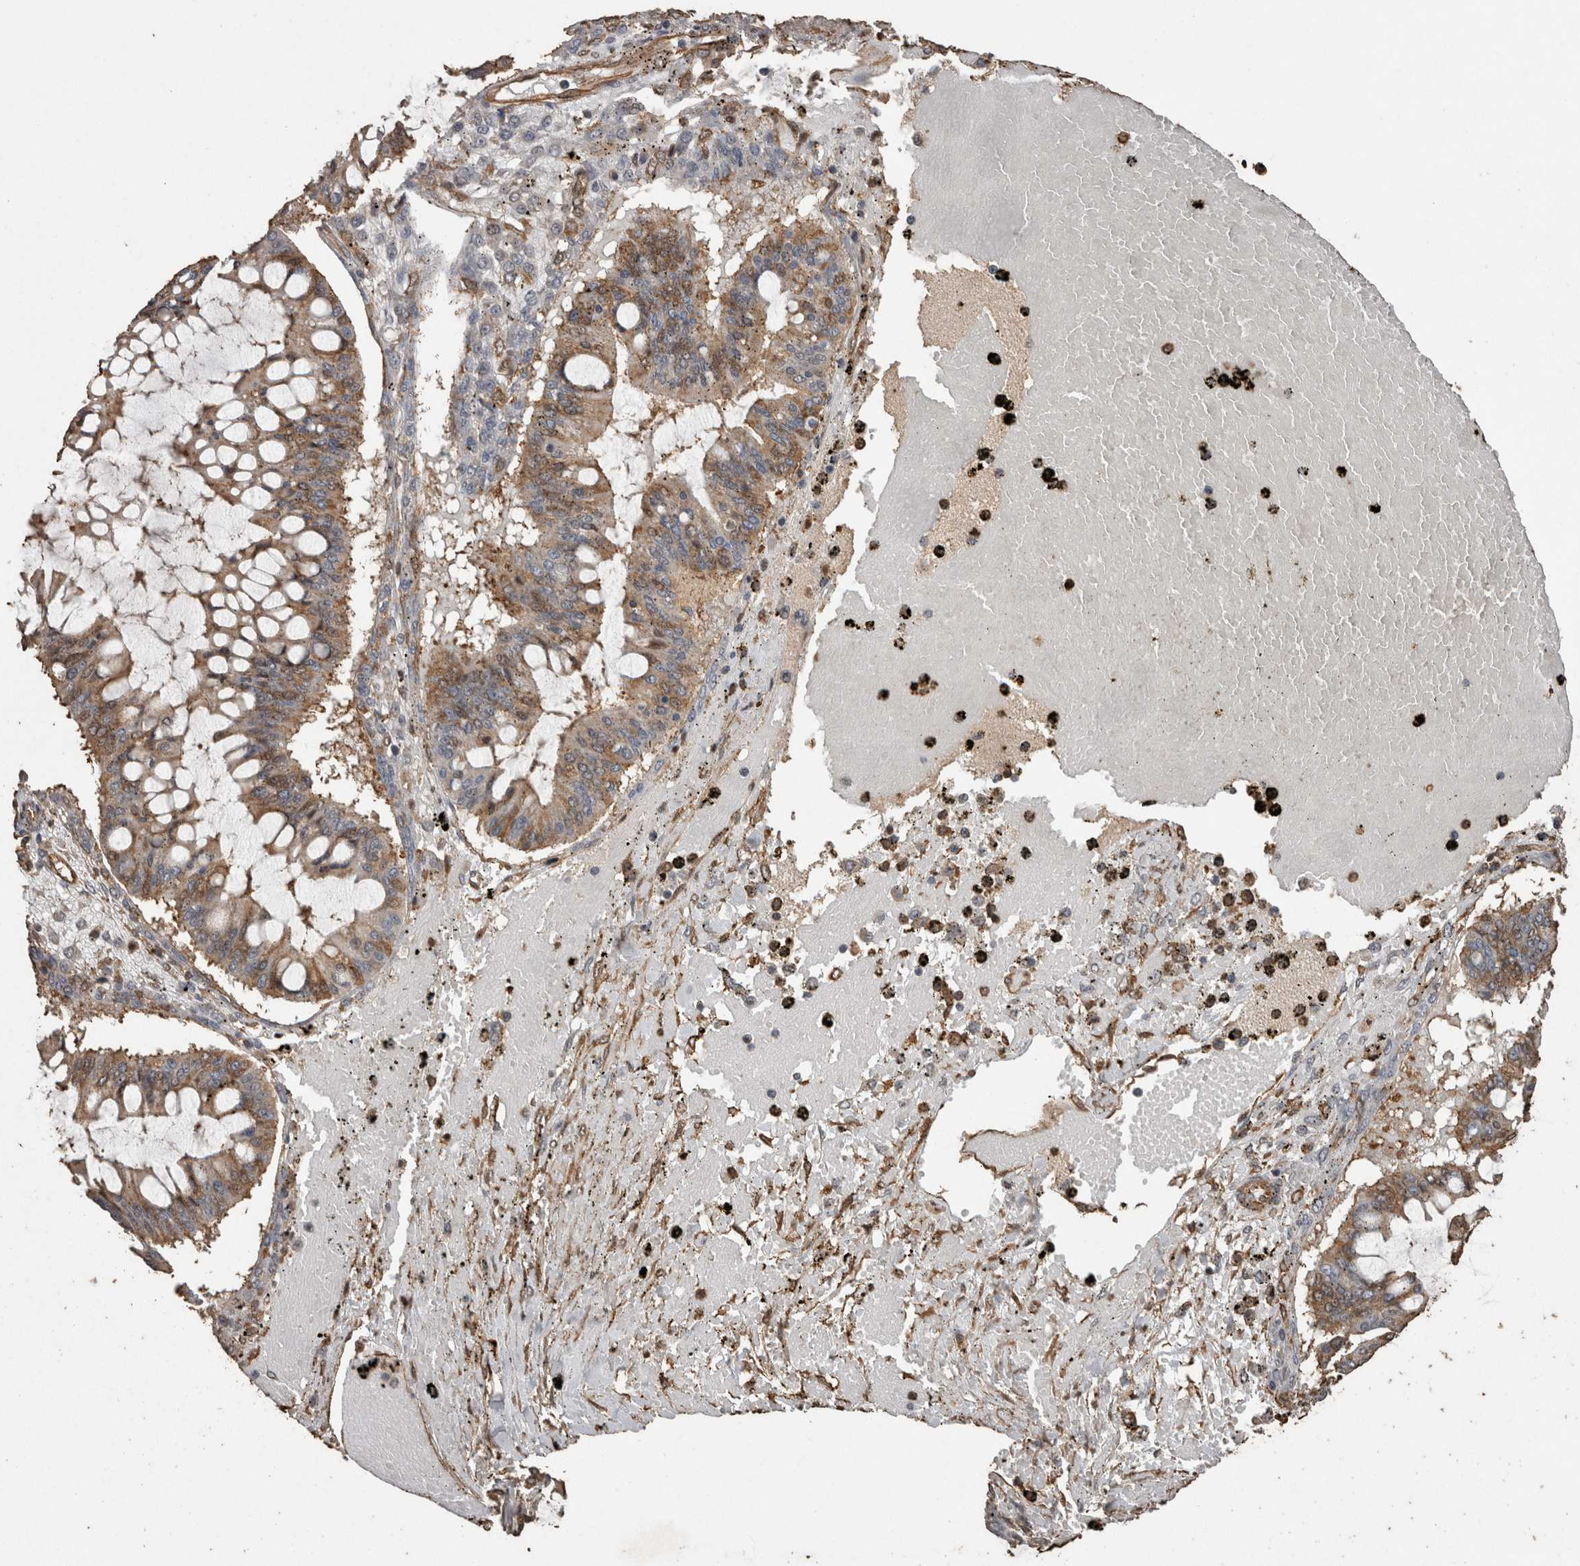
{"staining": {"intensity": "moderate", "quantity": ">75%", "location": "cytoplasmic/membranous"}, "tissue": "ovarian cancer", "cell_type": "Tumor cells", "image_type": "cancer", "snomed": [{"axis": "morphology", "description": "Cystadenocarcinoma, mucinous, NOS"}, {"axis": "topography", "description": "Ovary"}], "caption": "DAB (3,3'-diaminobenzidine) immunohistochemical staining of mucinous cystadenocarcinoma (ovarian) displays moderate cytoplasmic/membranous protein expression in about >75% of tumor cells.", "gene": "PINK1", "patient": {"sex": "female", "age": 73}}